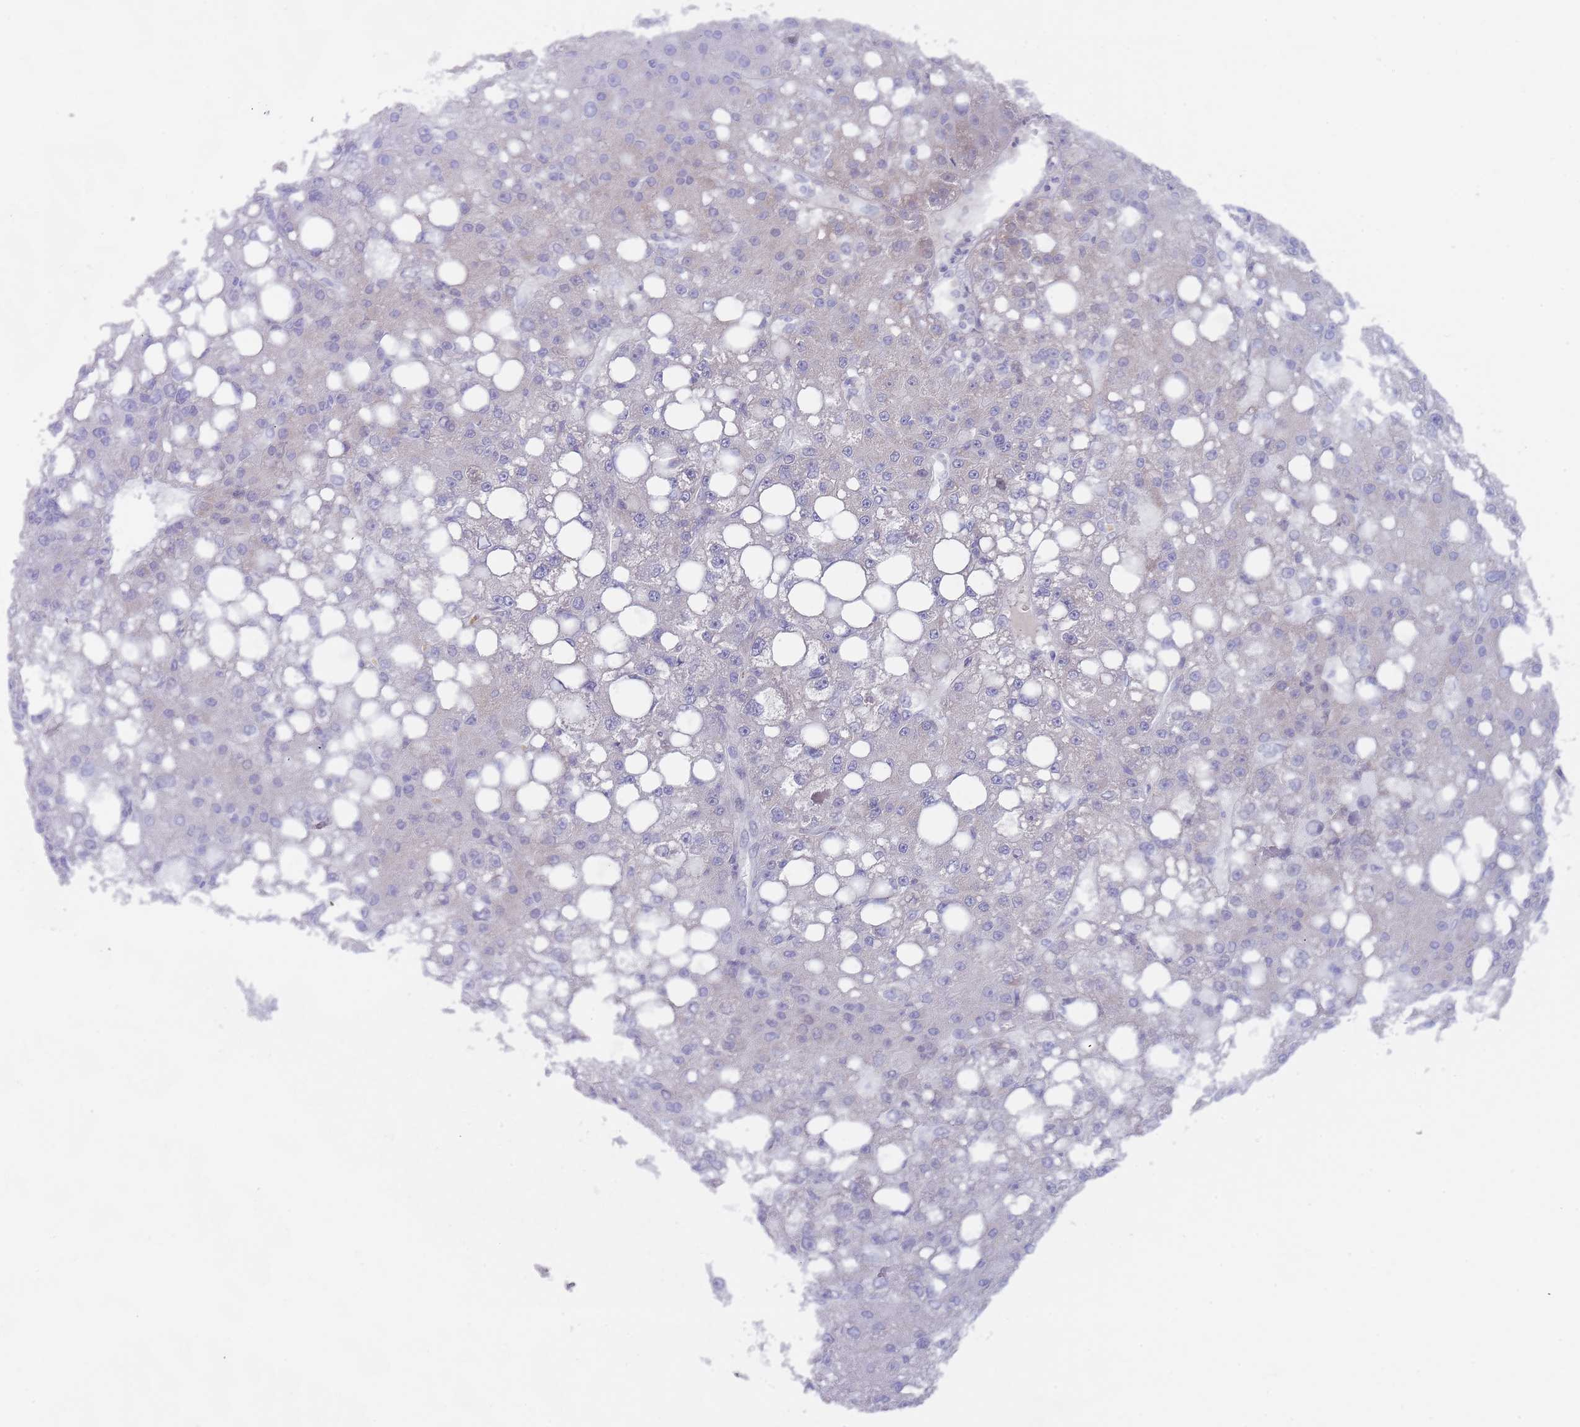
{"staining": {"intensity": "negative", "quantity": "none", "location": "none"}, "tissue": "liver cancer", "cell_type": "Tumor cells", "image_type": "cancer", "snomed": [{"axis": "morphology", "description": "Carcinoma, Hepatocellular, NOS"}, {"axis": "topography", "description": "Liver"}], "caption": "Human liver cancer (hepatocellular carcinoma) stained for a protein using IHC displays no expression in tumor cells.", "gene": "PRAC1", "patient": {"sex": "male", "age": 67}}